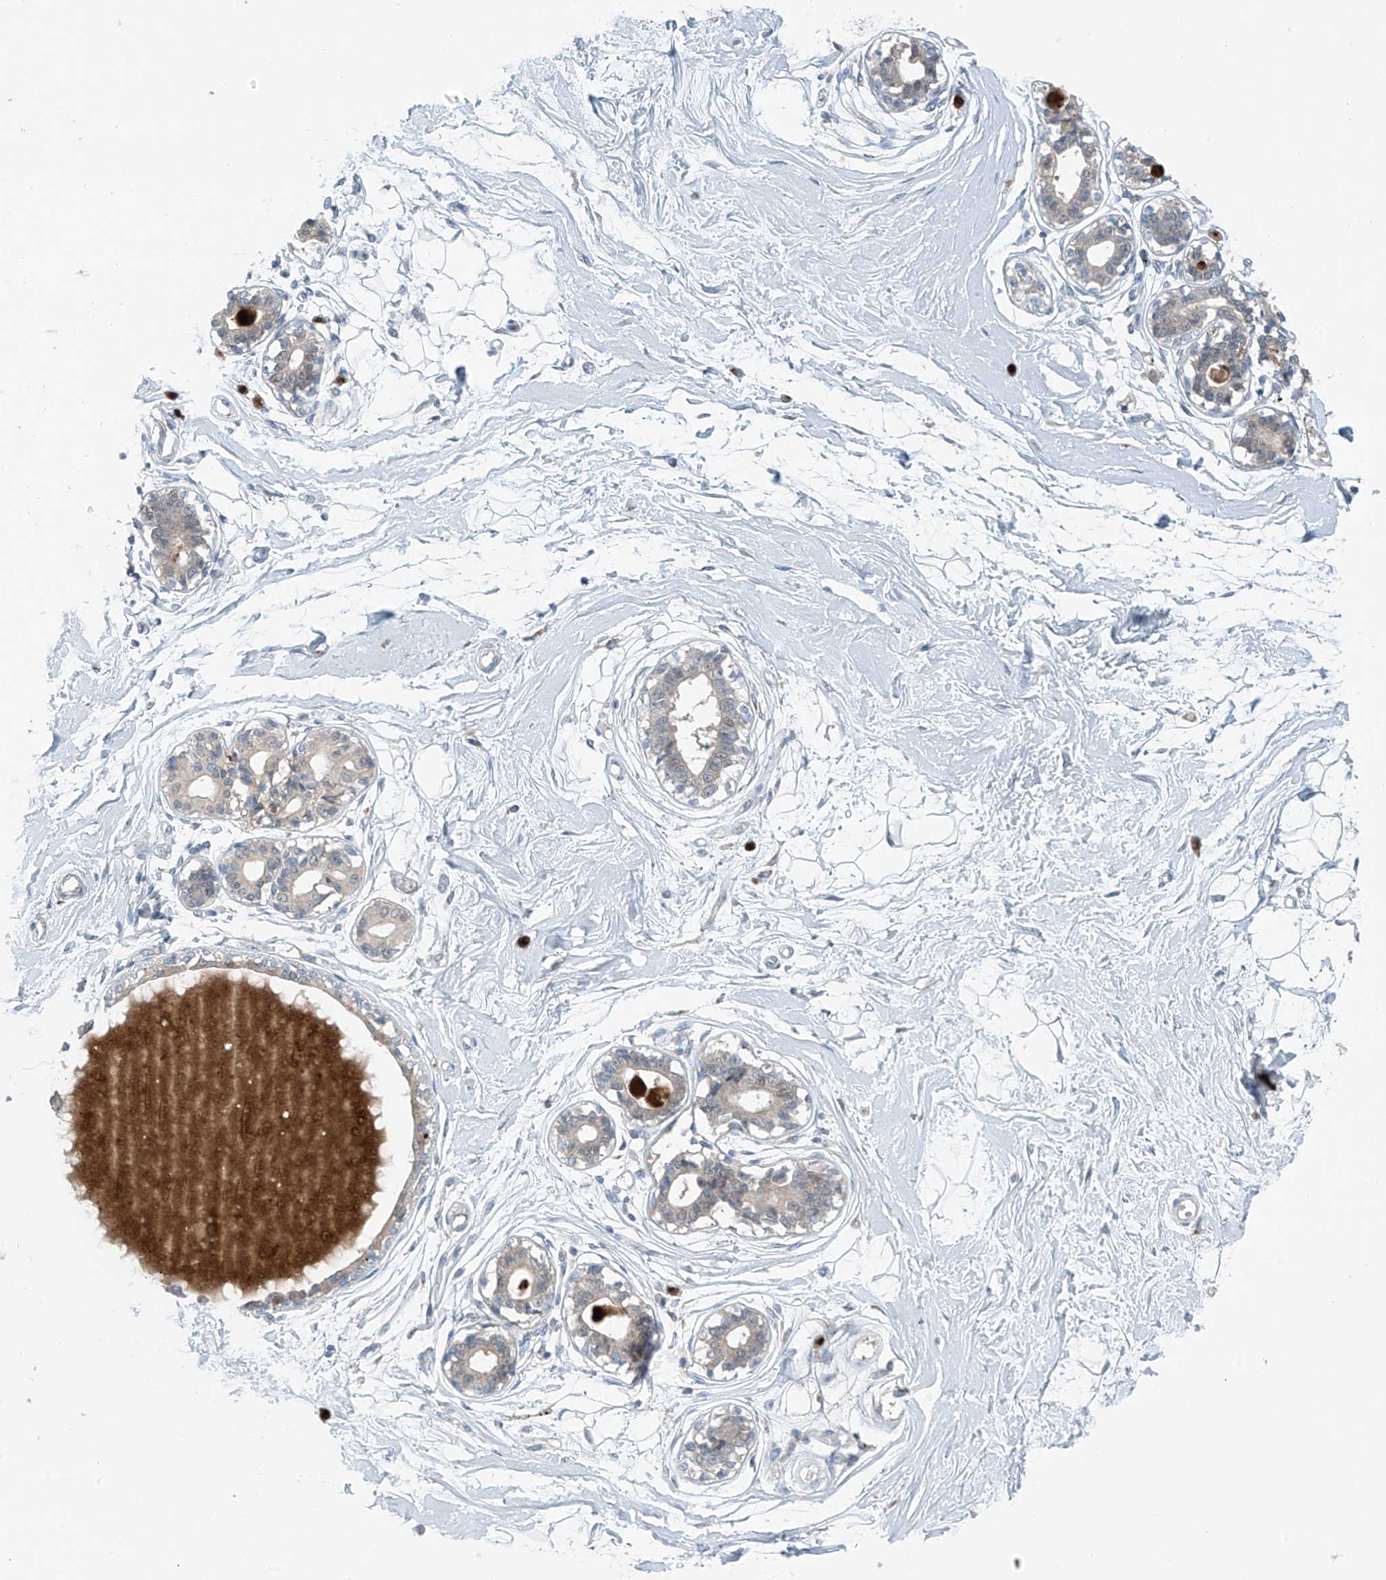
{"staining": {"intensity": "negative", "quantity": "none", "location": "none"}, "tissue": "breast", "cell_type": "Adipocytes", "image_type": "normal", "snomed": [{"axis": "morphology", "description": "Normal tissue, NOS"}, {"axis": "topography", "description": "Breast"}], "caption": "Histopathology image shows no significant protein staining in adipocytes of benign breast.", "gene": "SLC12A6", "patient": {"sex": "female", "age": 45}}